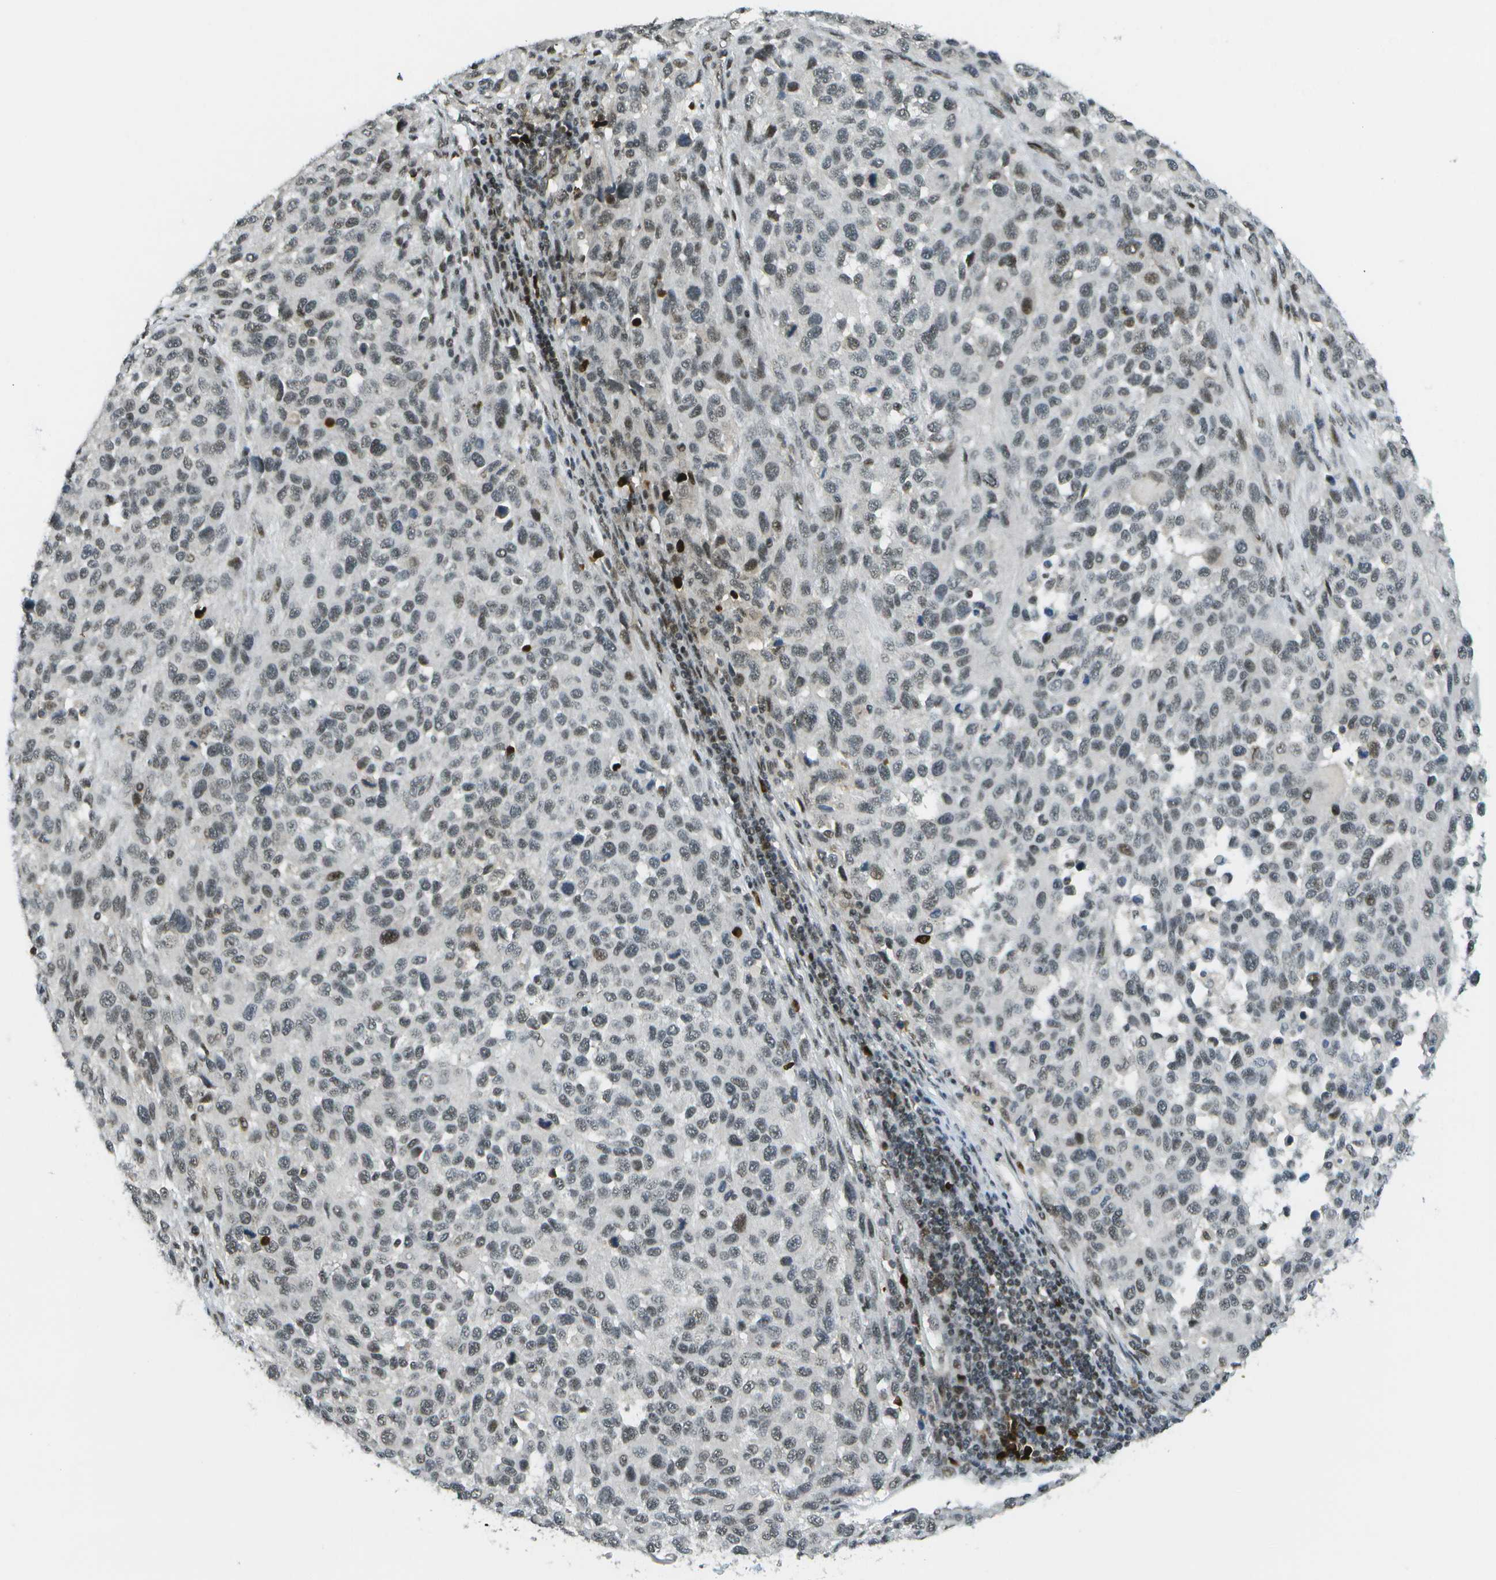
{"staining": {"intensity": "moderate", "quantity": "<25%", "location": "nuclear"}, "tissue": "melanoma", "cell_type": "Tumor cells", "image_type": "cancer", "snomed": [{"axis": "morphology", "description": "Malignant melanoma, Metastatic site"}, {"axis": "topography", "description": "Lymph node"}], "caption": "Human malignant melanoma (metastatic site) stained for a protein (brown) shows moderate nuclear positive expression in about <25% of tumor cells.", "gene": "IRF7", "patient": {"sex": "male", "age": 61}}